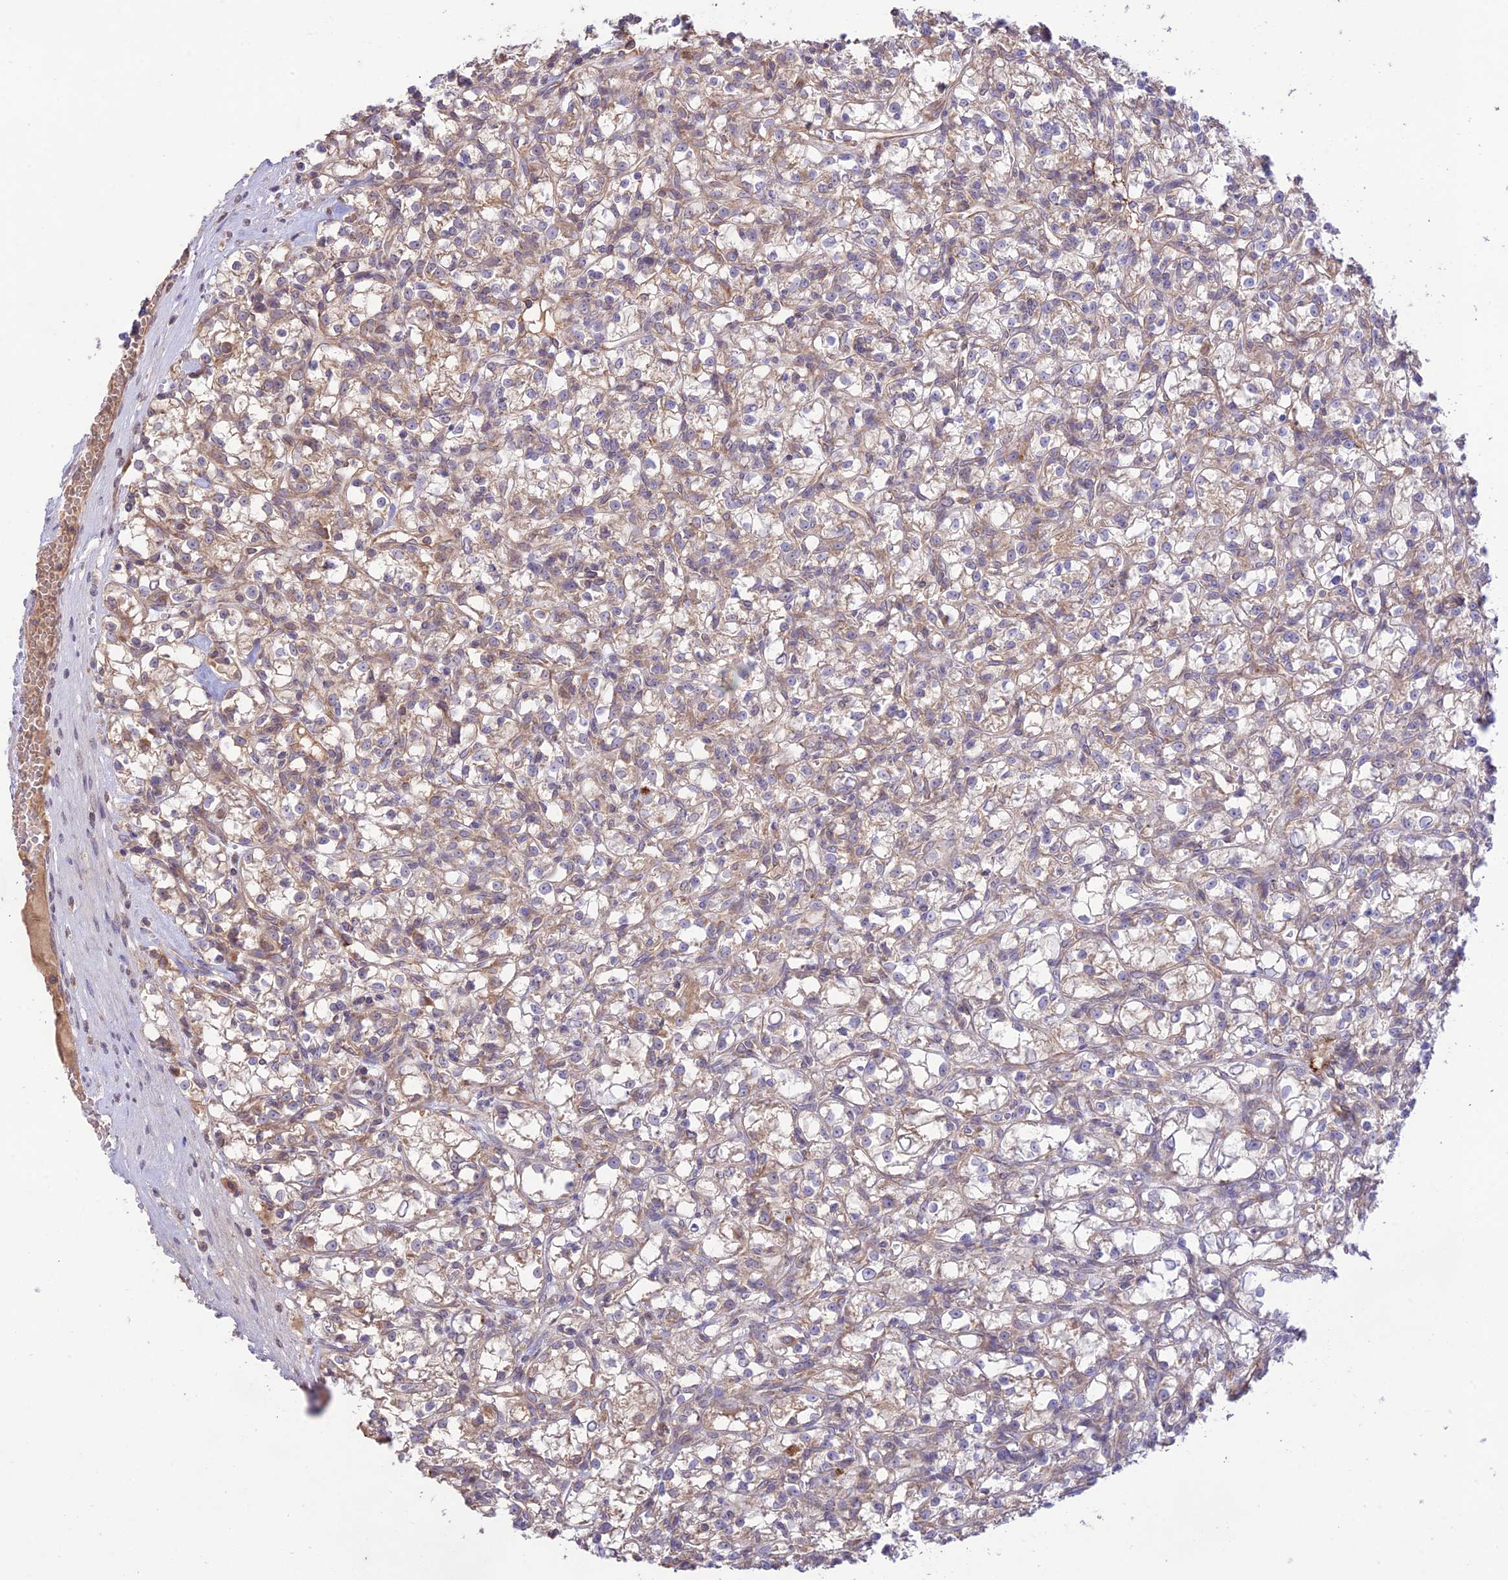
{"staining": {"intensity": "weak", "quantity": ">75%", "location": "cytoplasmic/membranous"}, "tissue": "renal cancer", "cell_type": "Tumor cells", "image_type": "cancer", "snomed": [{"axis": "morphology", "description": "Adenocarcinoma, NOS"}, {"axis": "topography", "description": "Kidney"}], "caption": "An IHC histopathology image of neoplastic tissue is shown. Protein staining in brown labels weak cytoplasmic/membranous positivity in adenocarcinoma (renal) within tumor cells.", "gene": "TMEM259", "patient": {"sex": "female", "age": 59}}